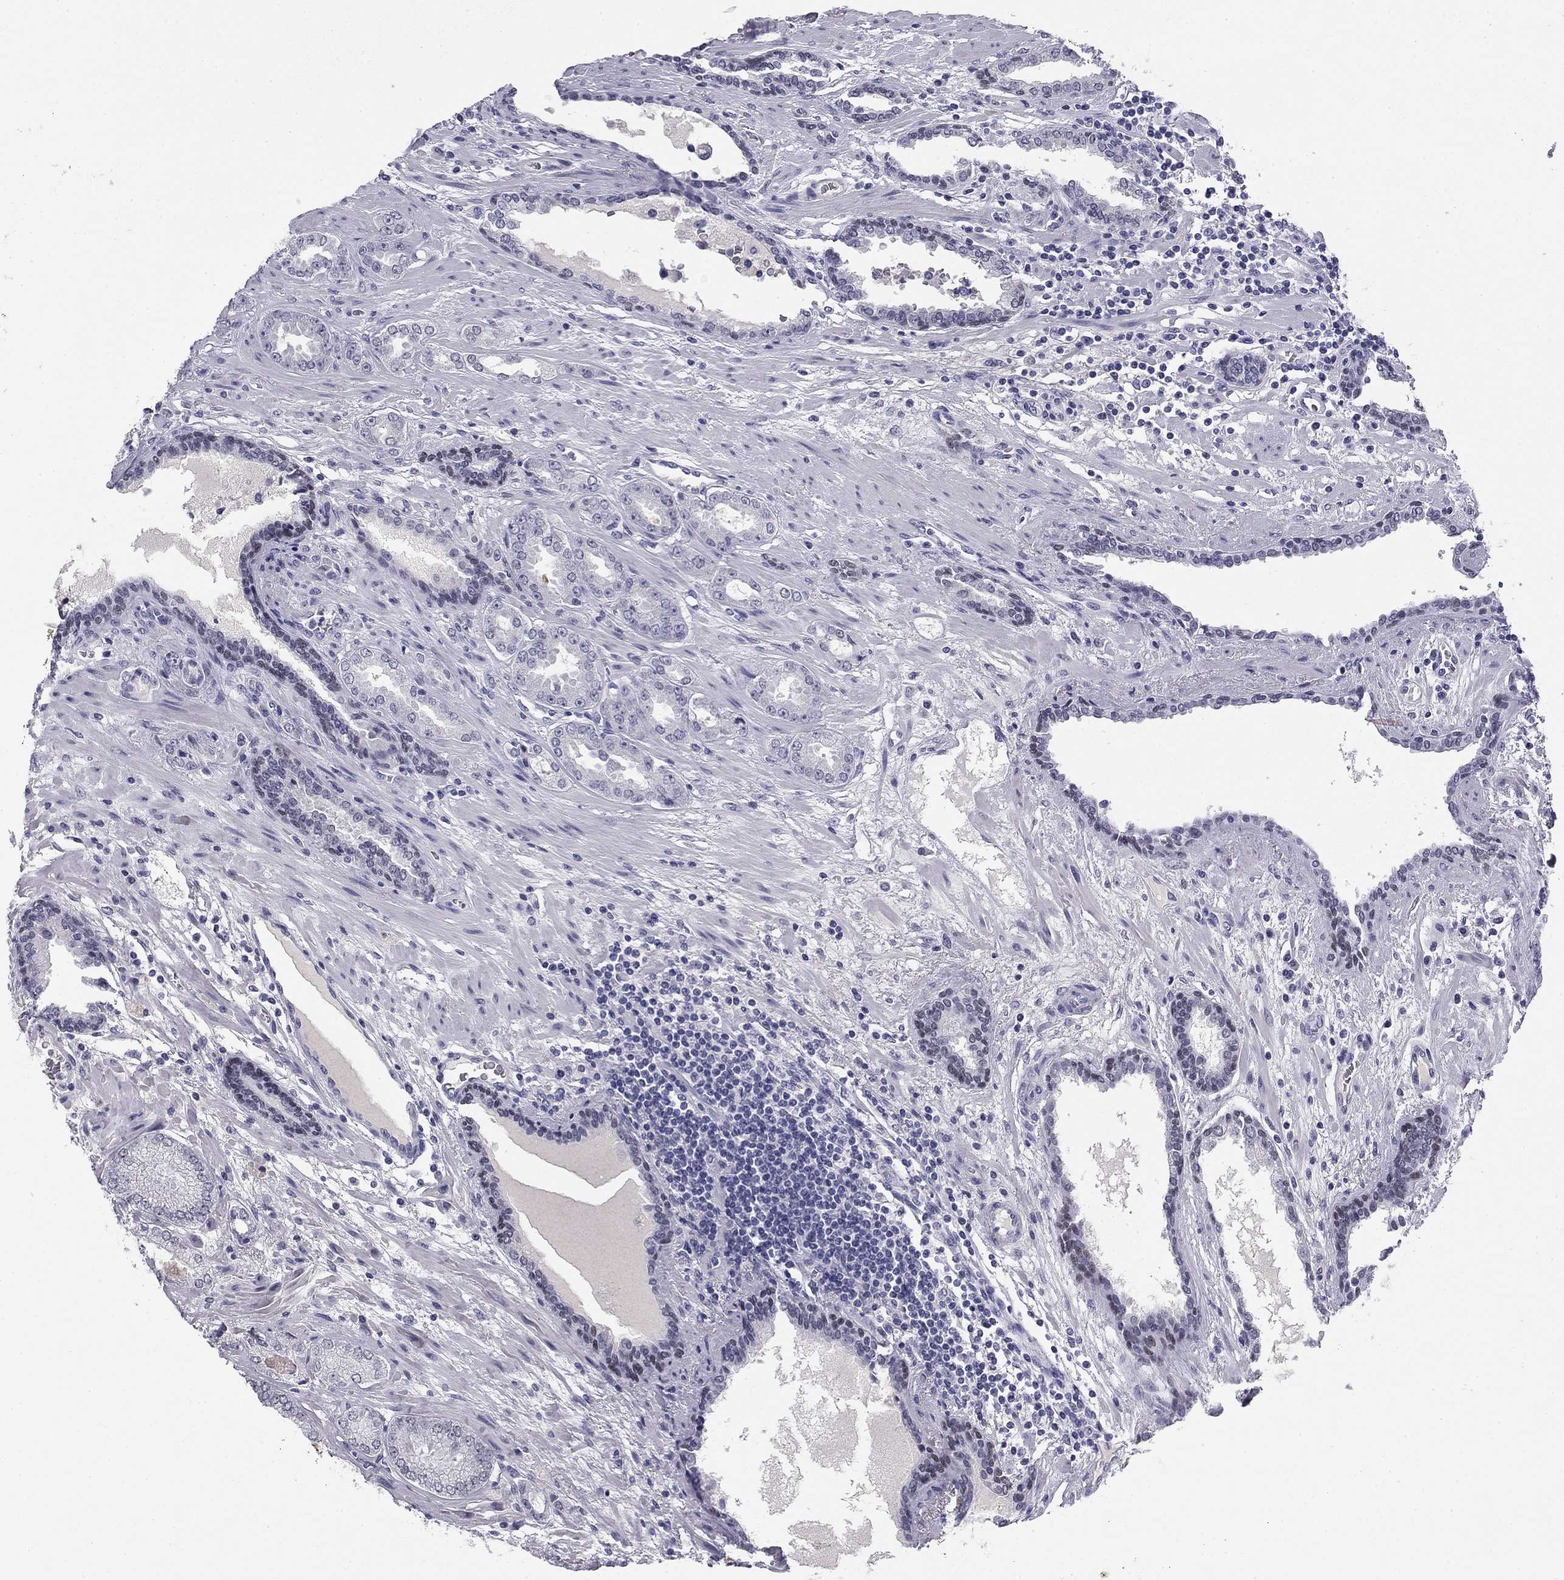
{"staining": {"intensity": "negative", "quantity": "none", "location": "none"}, "tissue": "prostate cancer", "cell_type": "Tumor cells", "image_type": "cancer", "snomed": [{"axis": "morphology", "description": "Adenocarcinoma, Low grade"}, {"axis": "topography", "description": "Prostate"}], "caption": "An IHC photomicrograph of prostate cancer is shown. There is no staining in tumor cells of prostate cancer.", "gene": "TFAP2B", "patient": {"sex": "male", "age": 68}}